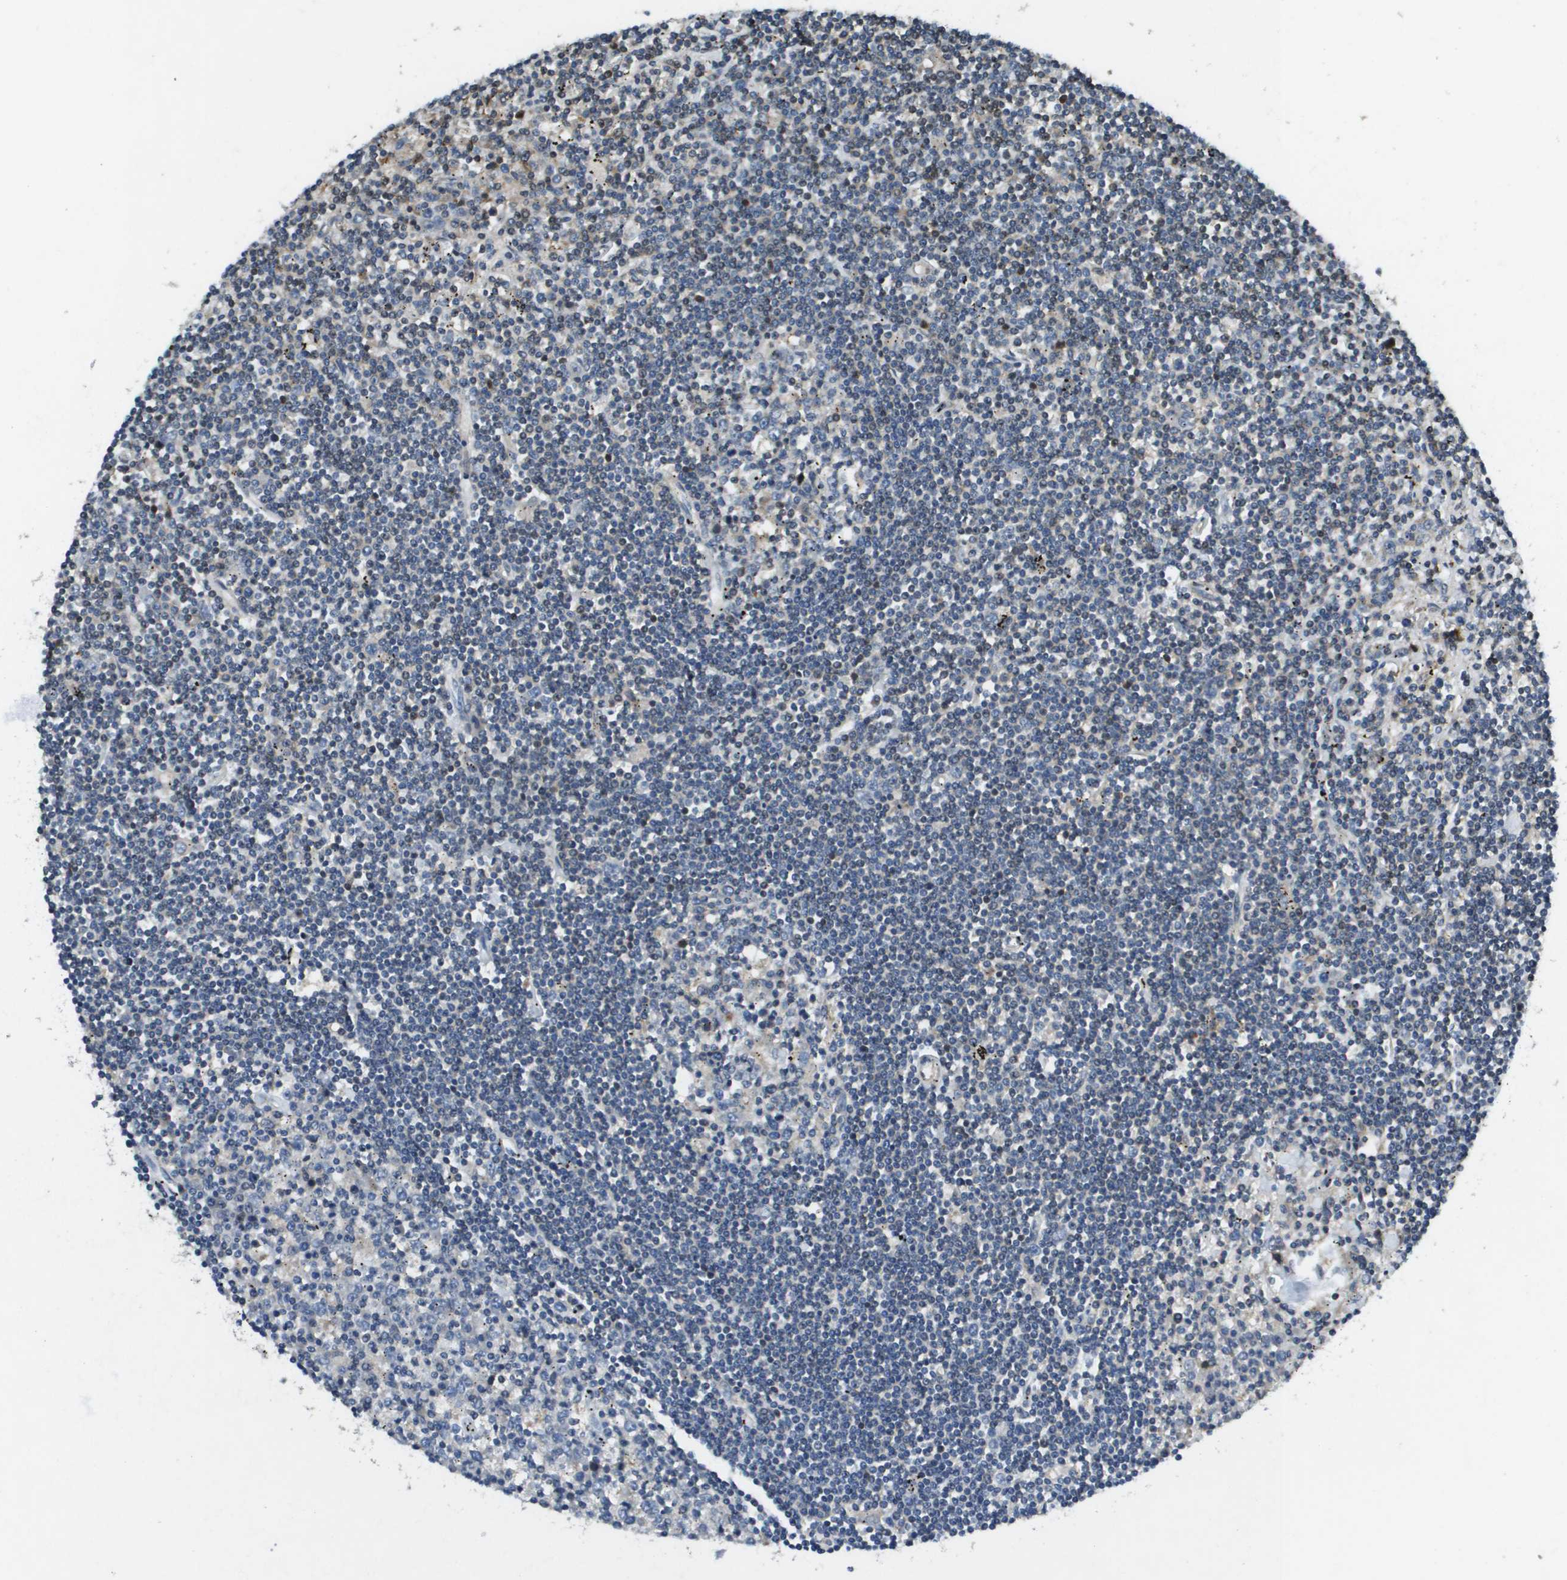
{"staining": {"intensity": "negative", "quantity": "none", "location": "none"}, "tissue": "lymphoma", "cell_type": "Tumor cells", "image_type": "cancer", "snomed": [{"axis": "morphology", "description": "Malignant lymphoma, non-Hodgkin's type, Low grade"}, {"axis": "topography", "description": "Spleen"}], "caption": "IHC histopathology image of neoplastic tissue: human low-grade malignant lymphoma, non-Hodgkin's type stained with DAB reveals no significant protein positivity in tumor cells.", "gene": "SCN4B", "patient": {"sex": "male", "age": 76}}